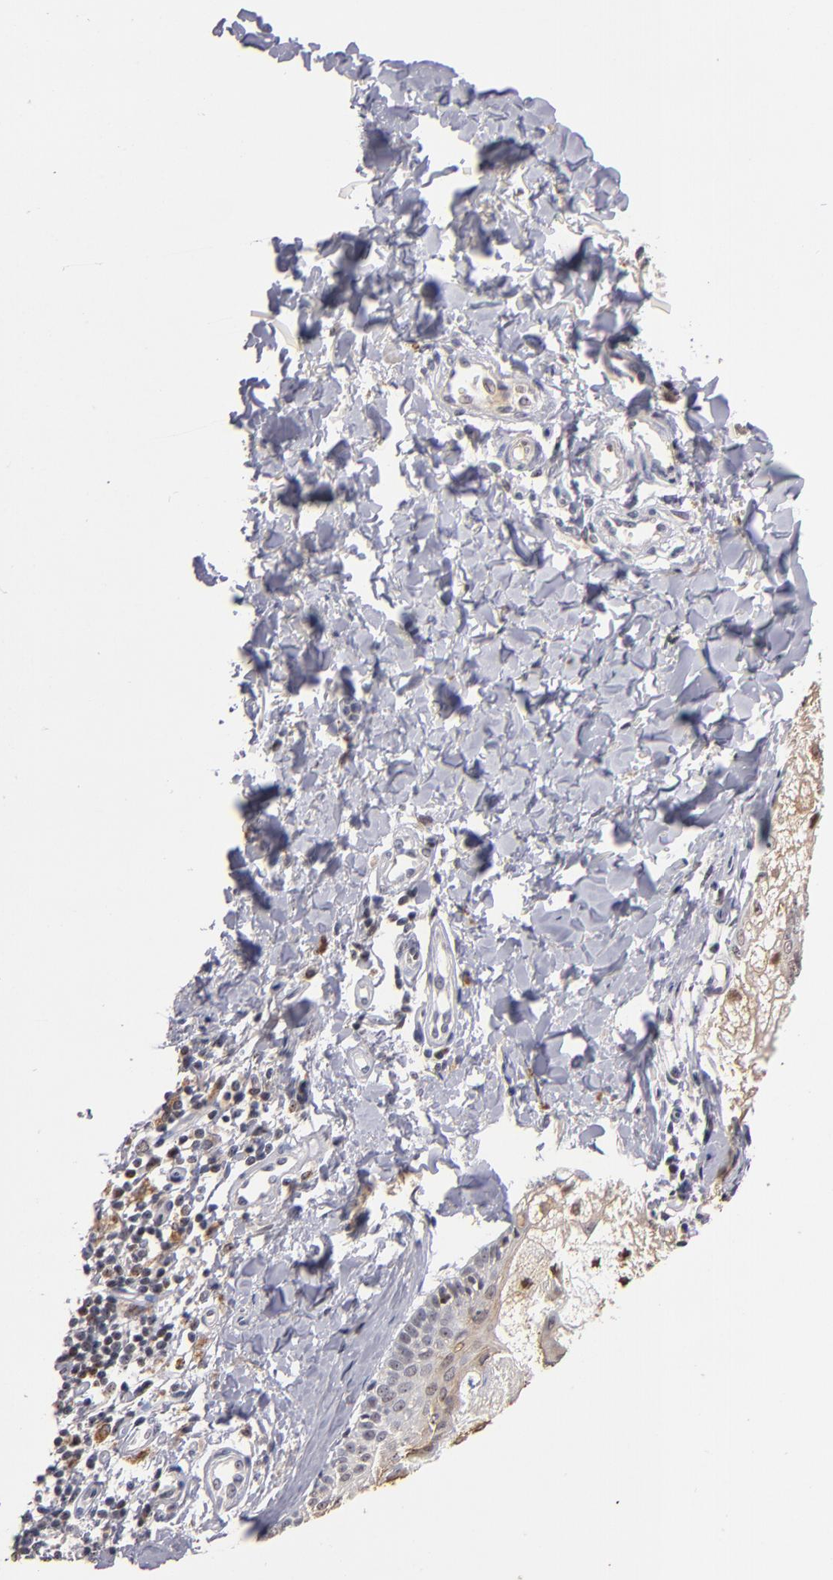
{"staining": {"intensity": "weak", "quantity": "<25%", "location": "nuclear"}, "tissue": "melanoma", "cell_type": "Tumor cells", "image_type": "cancer", "snomed": [{"axis": "morphology", "description": "Malignant melanoma, NOS"}, {"axis": "topography", "description": "Skin"}], "caption": "IHC of human malignant melanoma reveals no positivity in tumor cells. (Brightfield microscopy of DAB (3,3'-diaminobenzidine) immunohistochemistry at high magnification).", "gene": "PCNX4", "patient": {"sex": "male", "age": 23}}